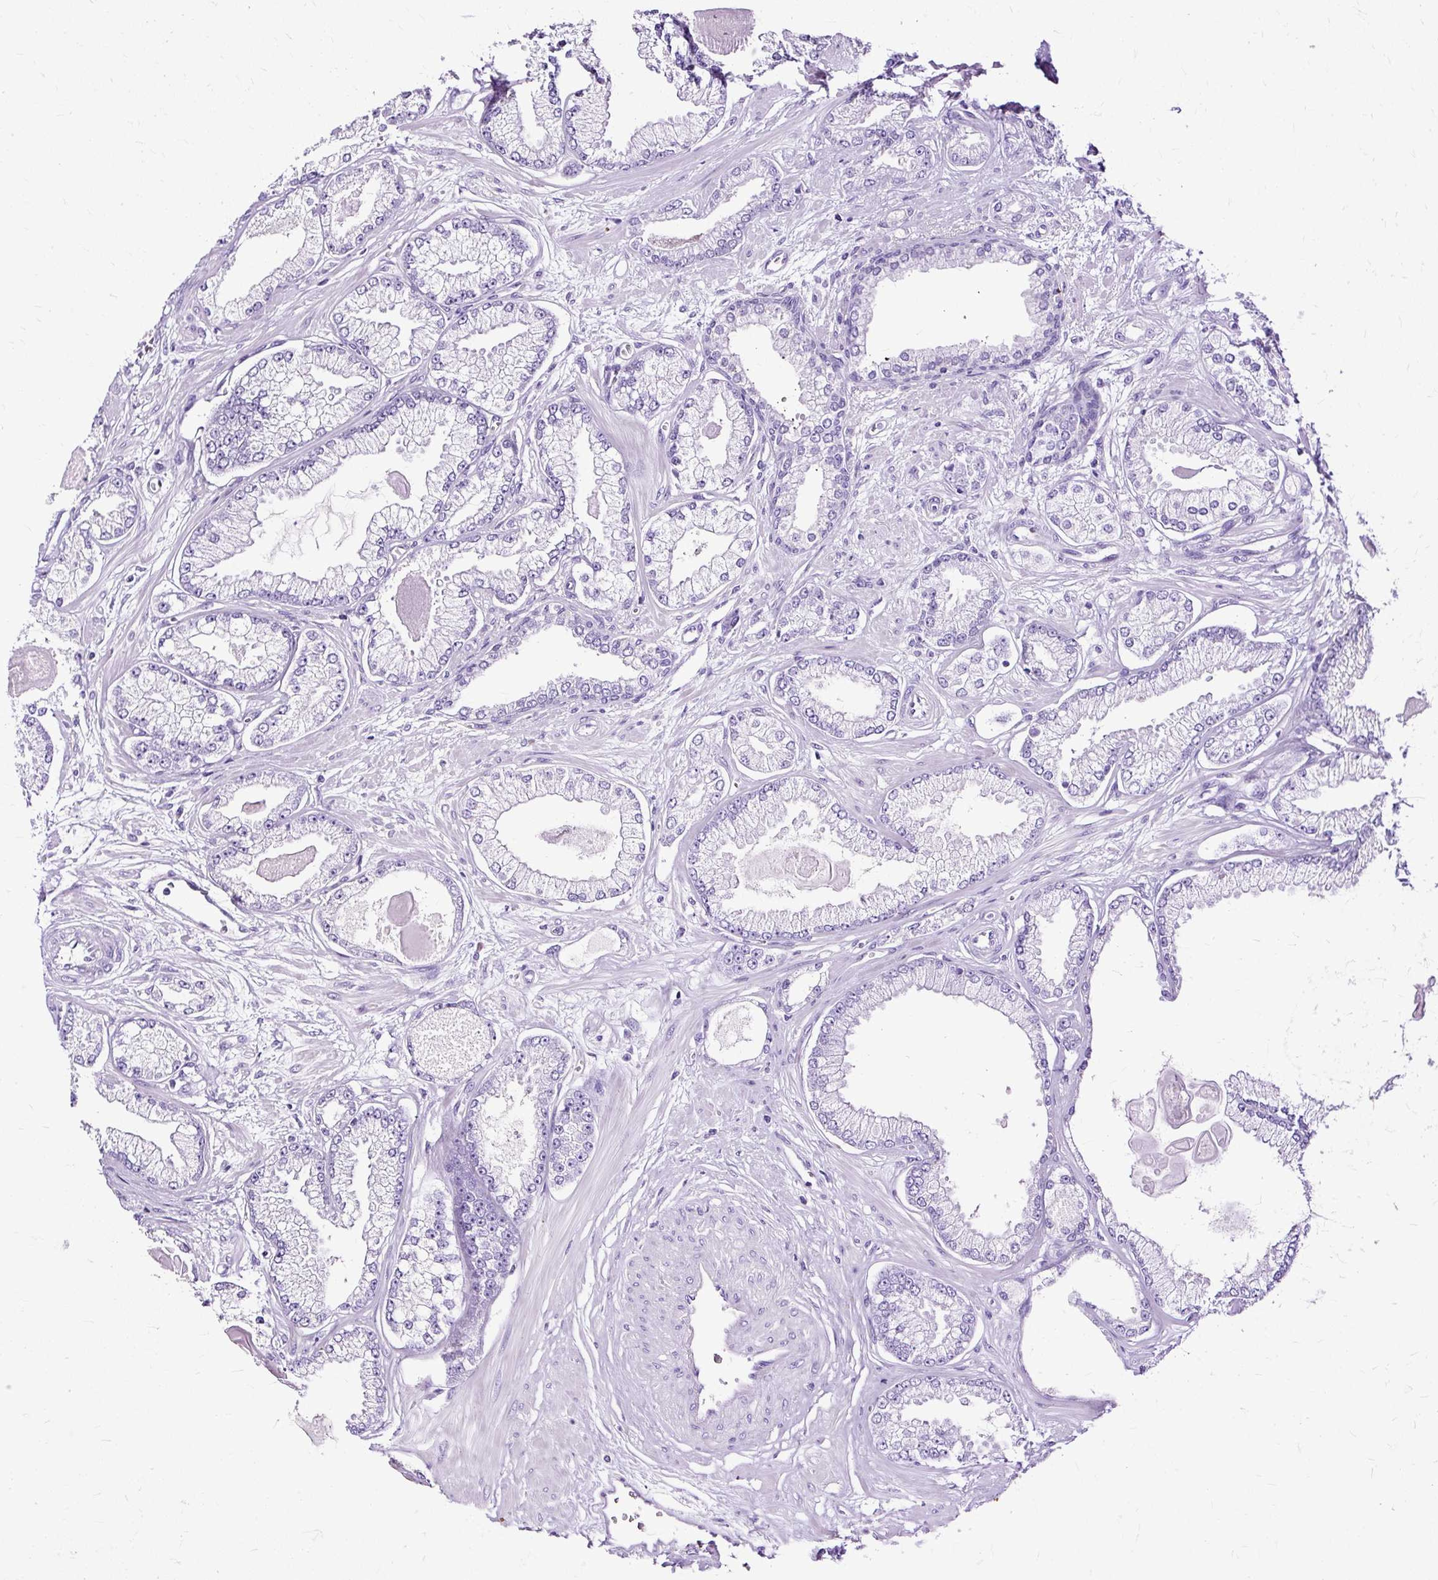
{"staining": {"intensity": "negative", "quantity": "none", "location": "none"}, "tissue": "prostate cancer", "cell_type": "Tumor cells", "image_type": "cancer", "snomed": [{"axis": "morphology", "description": "Adenocarcinoma, Low grade"}, {"axis": "topography", "description": "Prostate"}], "caption": "Prostate cancer was stained to show a protein in brown. There is no significant expression in tumor cells. The staining is performed using DAB brown chromogen with nuclei counter-stained in using hematoxylin.", "gene": "SLC8A2", "patient": {"sex": "male", "age": 64}}